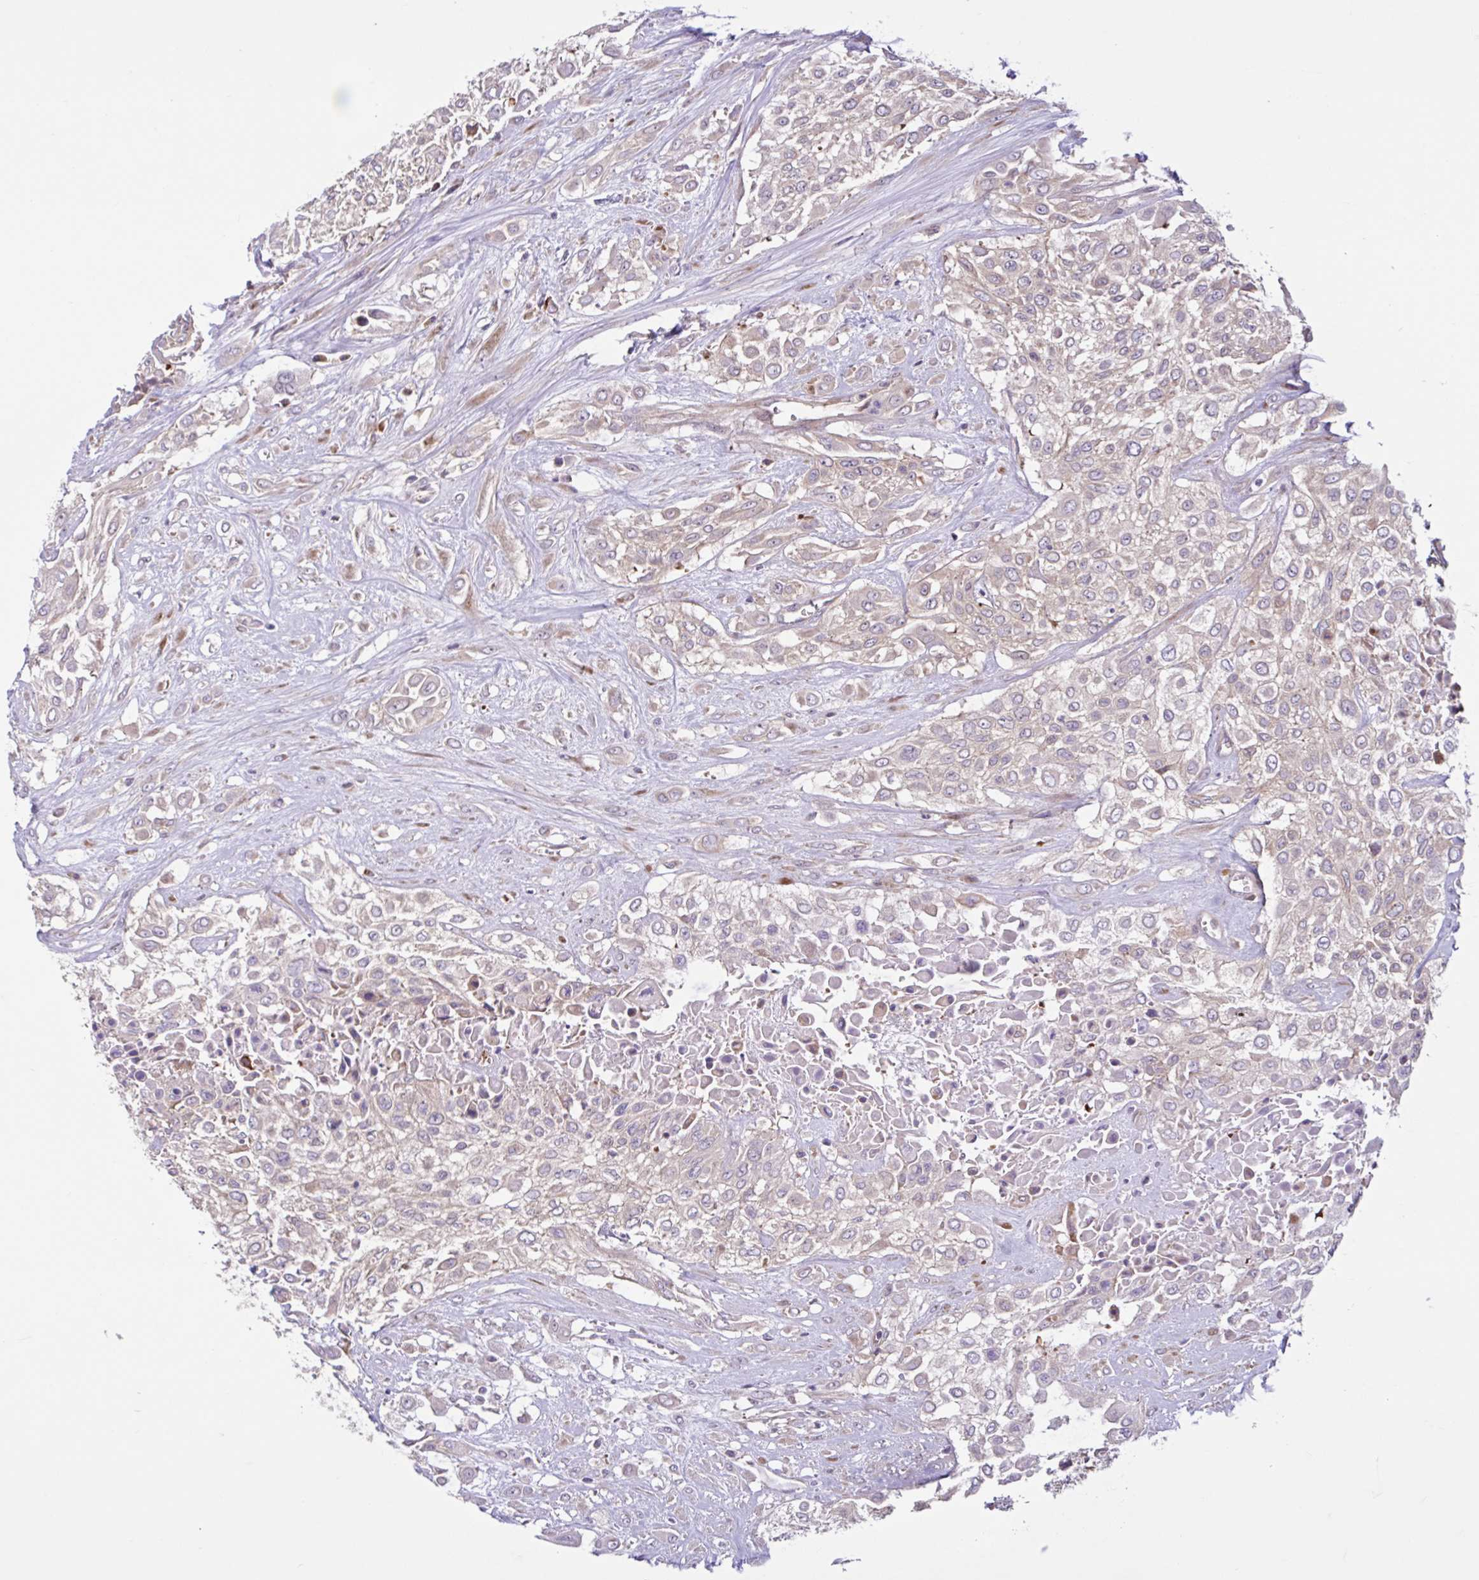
{"staining": {"intensity": "weak", "quantity": "25%-75%", "location": "cytoplasmic/membranous"}, "tissue": "urothelial cancer", "cell_type": "Tumor cells", "image_type": "cancer", "snomed": [{"axis": "morphology", "description": "Urothelial carcinoma, High grade"}, {"axis": "topography", "description": "Urinary bladder"}], "caption": "This photomicrograph displays IHC staining of human high-grade urothelial carcinoma, with low weak cytoplasmic/membranous expression in approximately 25%-75% of tumor cells.", "gene": "NTPCR", "patient": {"sex": "male", "age": 57}}